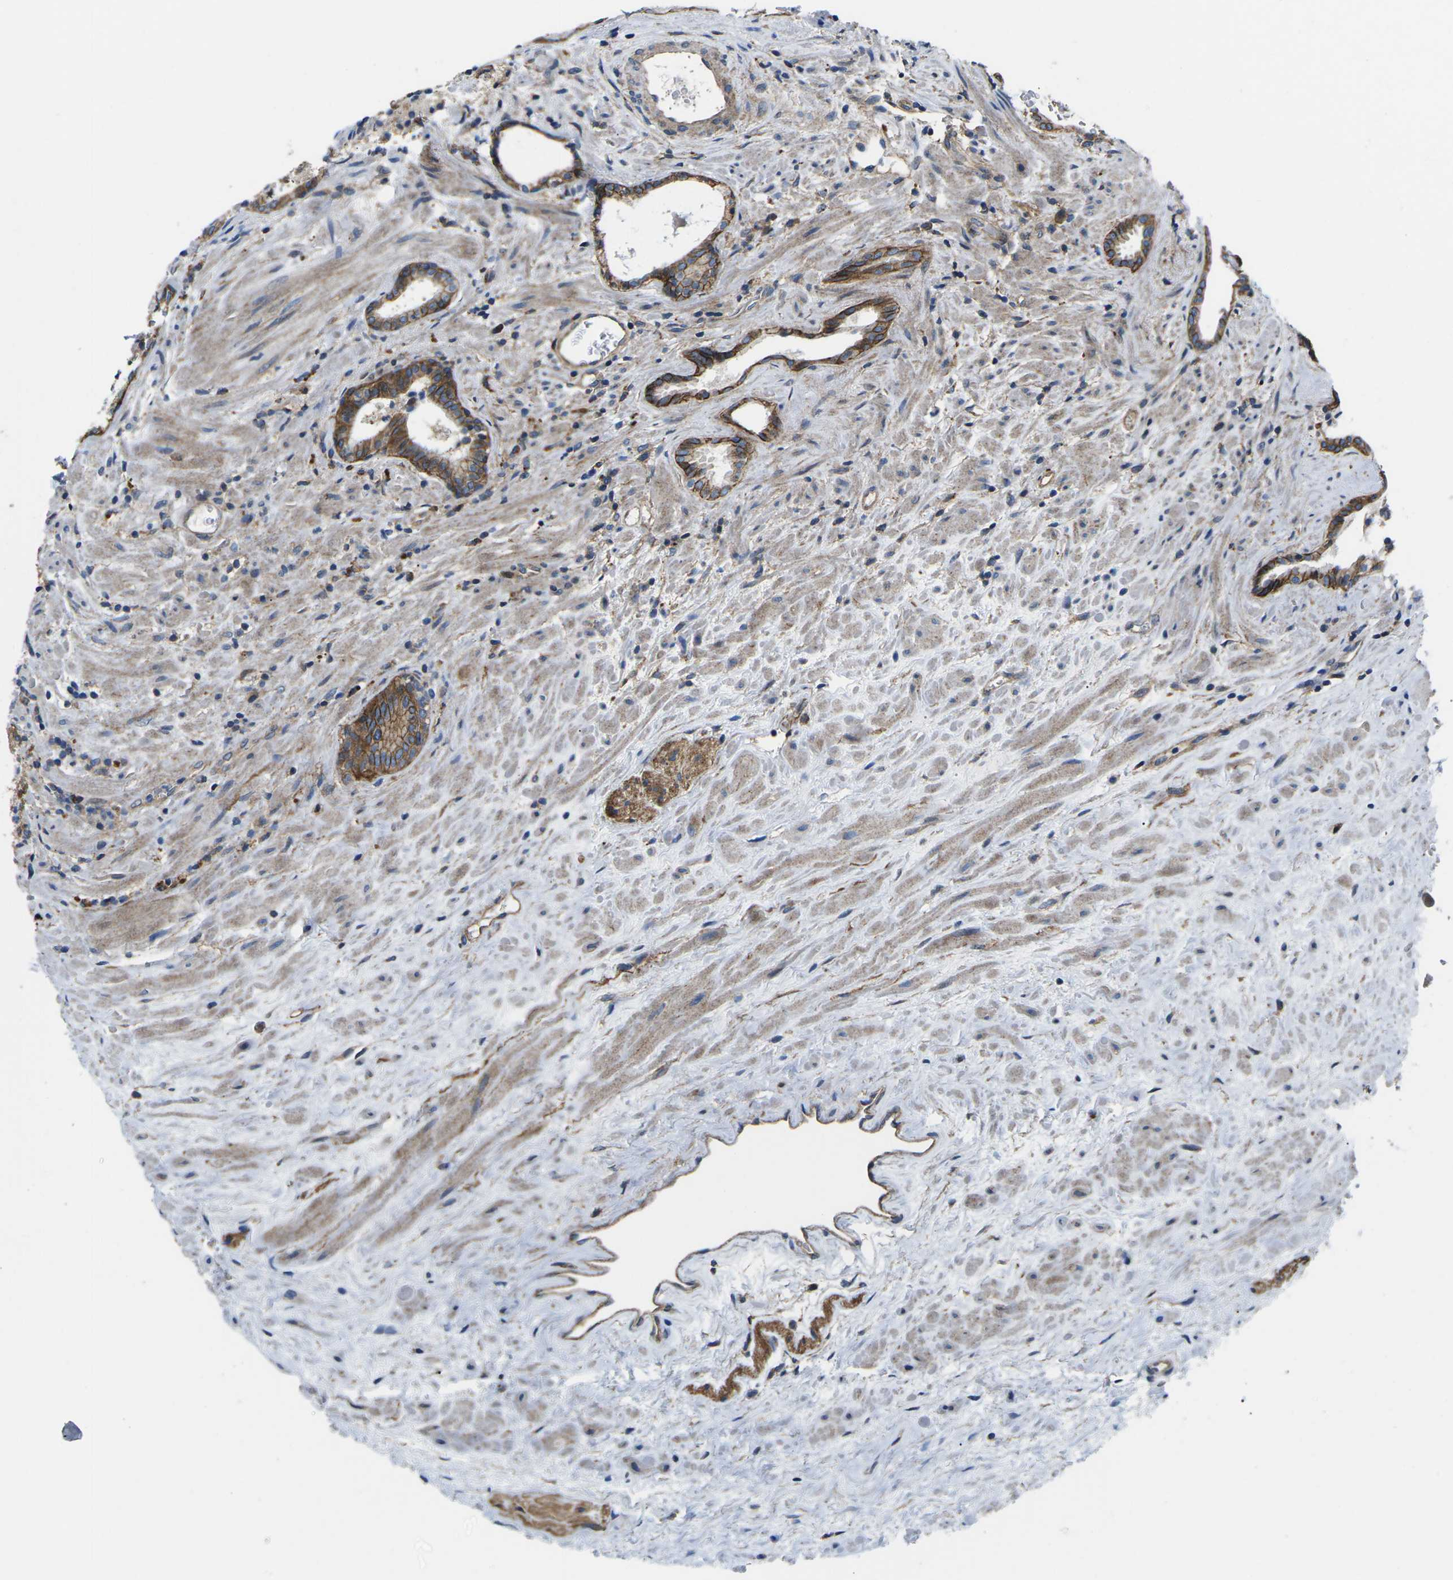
{"staining": {"intensity": "strong", "quantity": ">75%", "location": "cytoplasmic/membranous"}, "tissue": "prostate cancer", "cell_type": "Tumor cells", "image_type": "cancer", "snomed": [{"axis": "morphology", "description": "Adenocarcinoma, High grade"}, {"axis": "topography", "description": "Prostate"}], "caption": "Brown immunohistochemical staining in prostate adenocarcinoma (high-grade) exhibits strong cytoplasmic/membranous staining in approximately >75% of tumor cells.", "gene": "DLG1", "patient": {"sex": "male", "age": 71}}